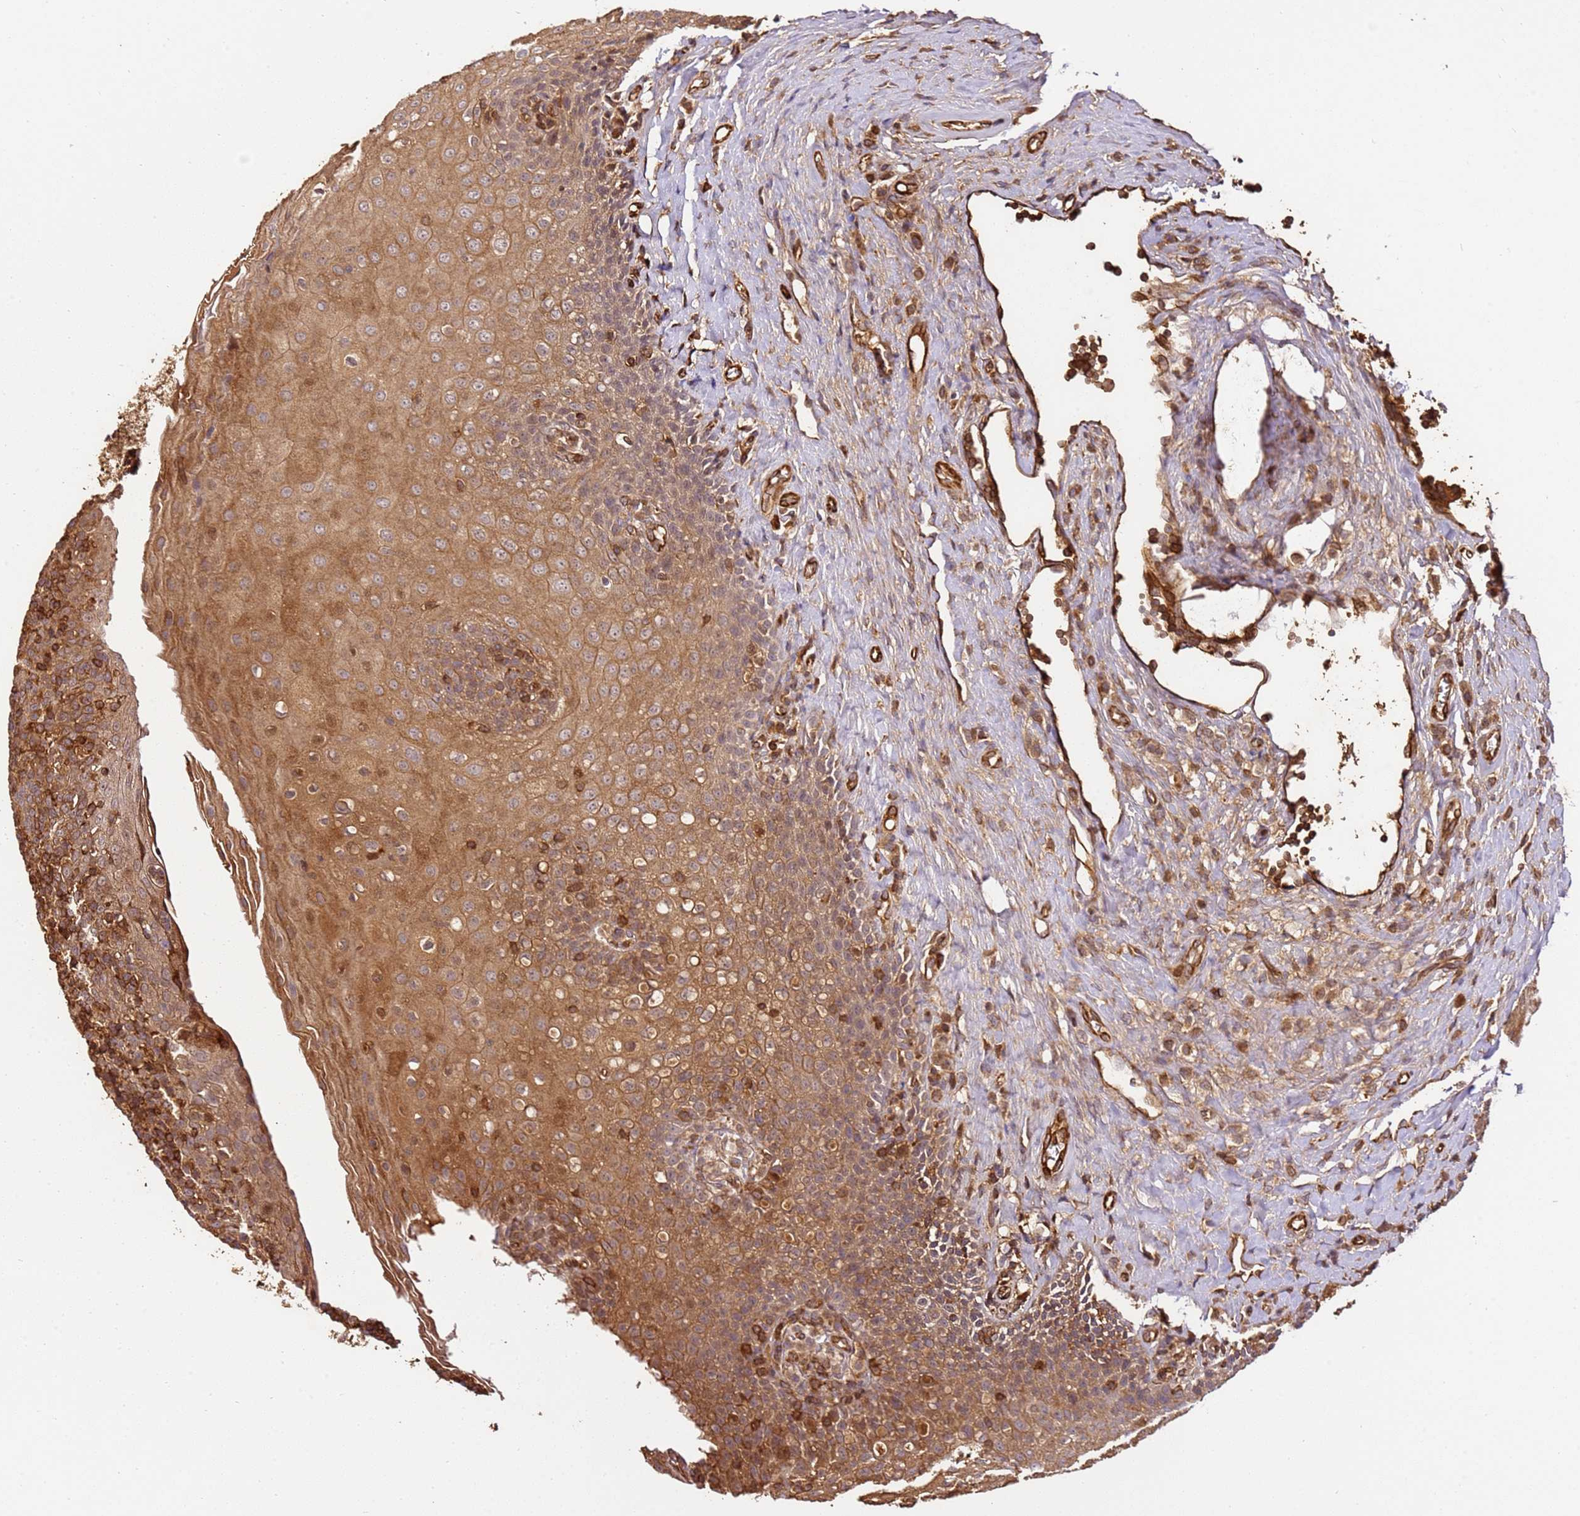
{"staining": {"intensity": "strong", "quantity": ">75%", "location": "cytoplasmic/membranous"}, "tissue": "tonsil", "cell_type": "Germinal center cells", "image_type": "normal", "snomed": [{"axis": "morphology", "description": "Normal tissue, NOS"}, {"axis": "topography", "description": "Tonsil"}], "caption": "Tonsil stained with immunohistochemistry (IHC) displays strong cytoplasmic/membranous positivity in about >75% of germinal center cells.", "gene": "KATNAL2", "patient": {"sex": "female", "age": 19}}